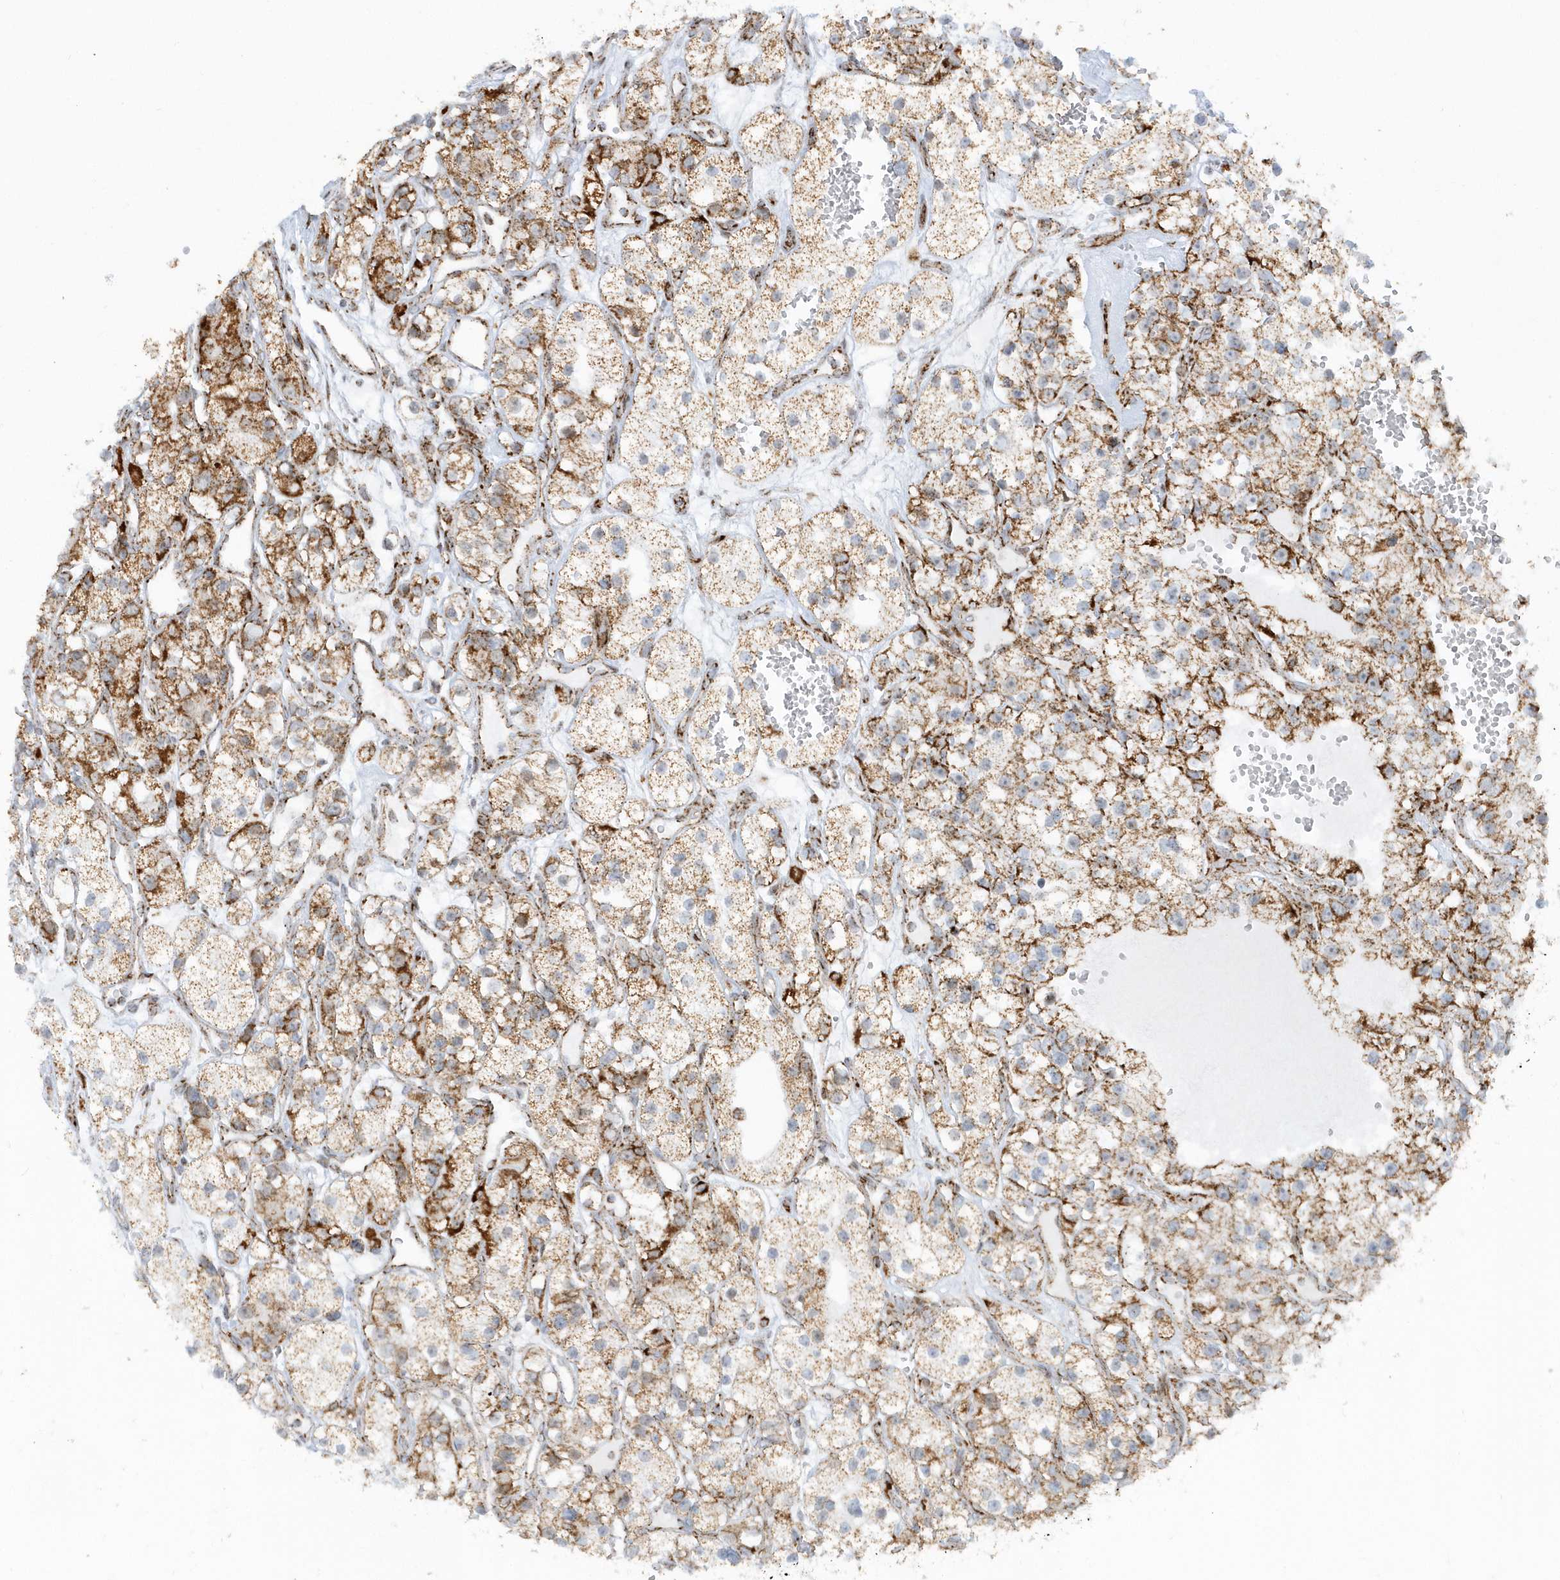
{"staining": {"intensity": "strong", "quantity": "25%-75%", "location": "cytoplasmic/membranous"}, "tissue": "renal cancer", "cell_type": "Tumor cells", "image_type": "cancer", "snomed": [{"axis": "morphology", "description": "Adenocarcinoma, NOS"}, {"axis": "topography", "description": "Kidney"}], "caption": "Strong cytoplasmic/membranous positivity for a protein is seen in about 25%-75% of tumor cells of renal cancer (adenocarcinoma) using IHC.", "gene": "CRY2", "patient": {"sex": "female", "age": 57}}